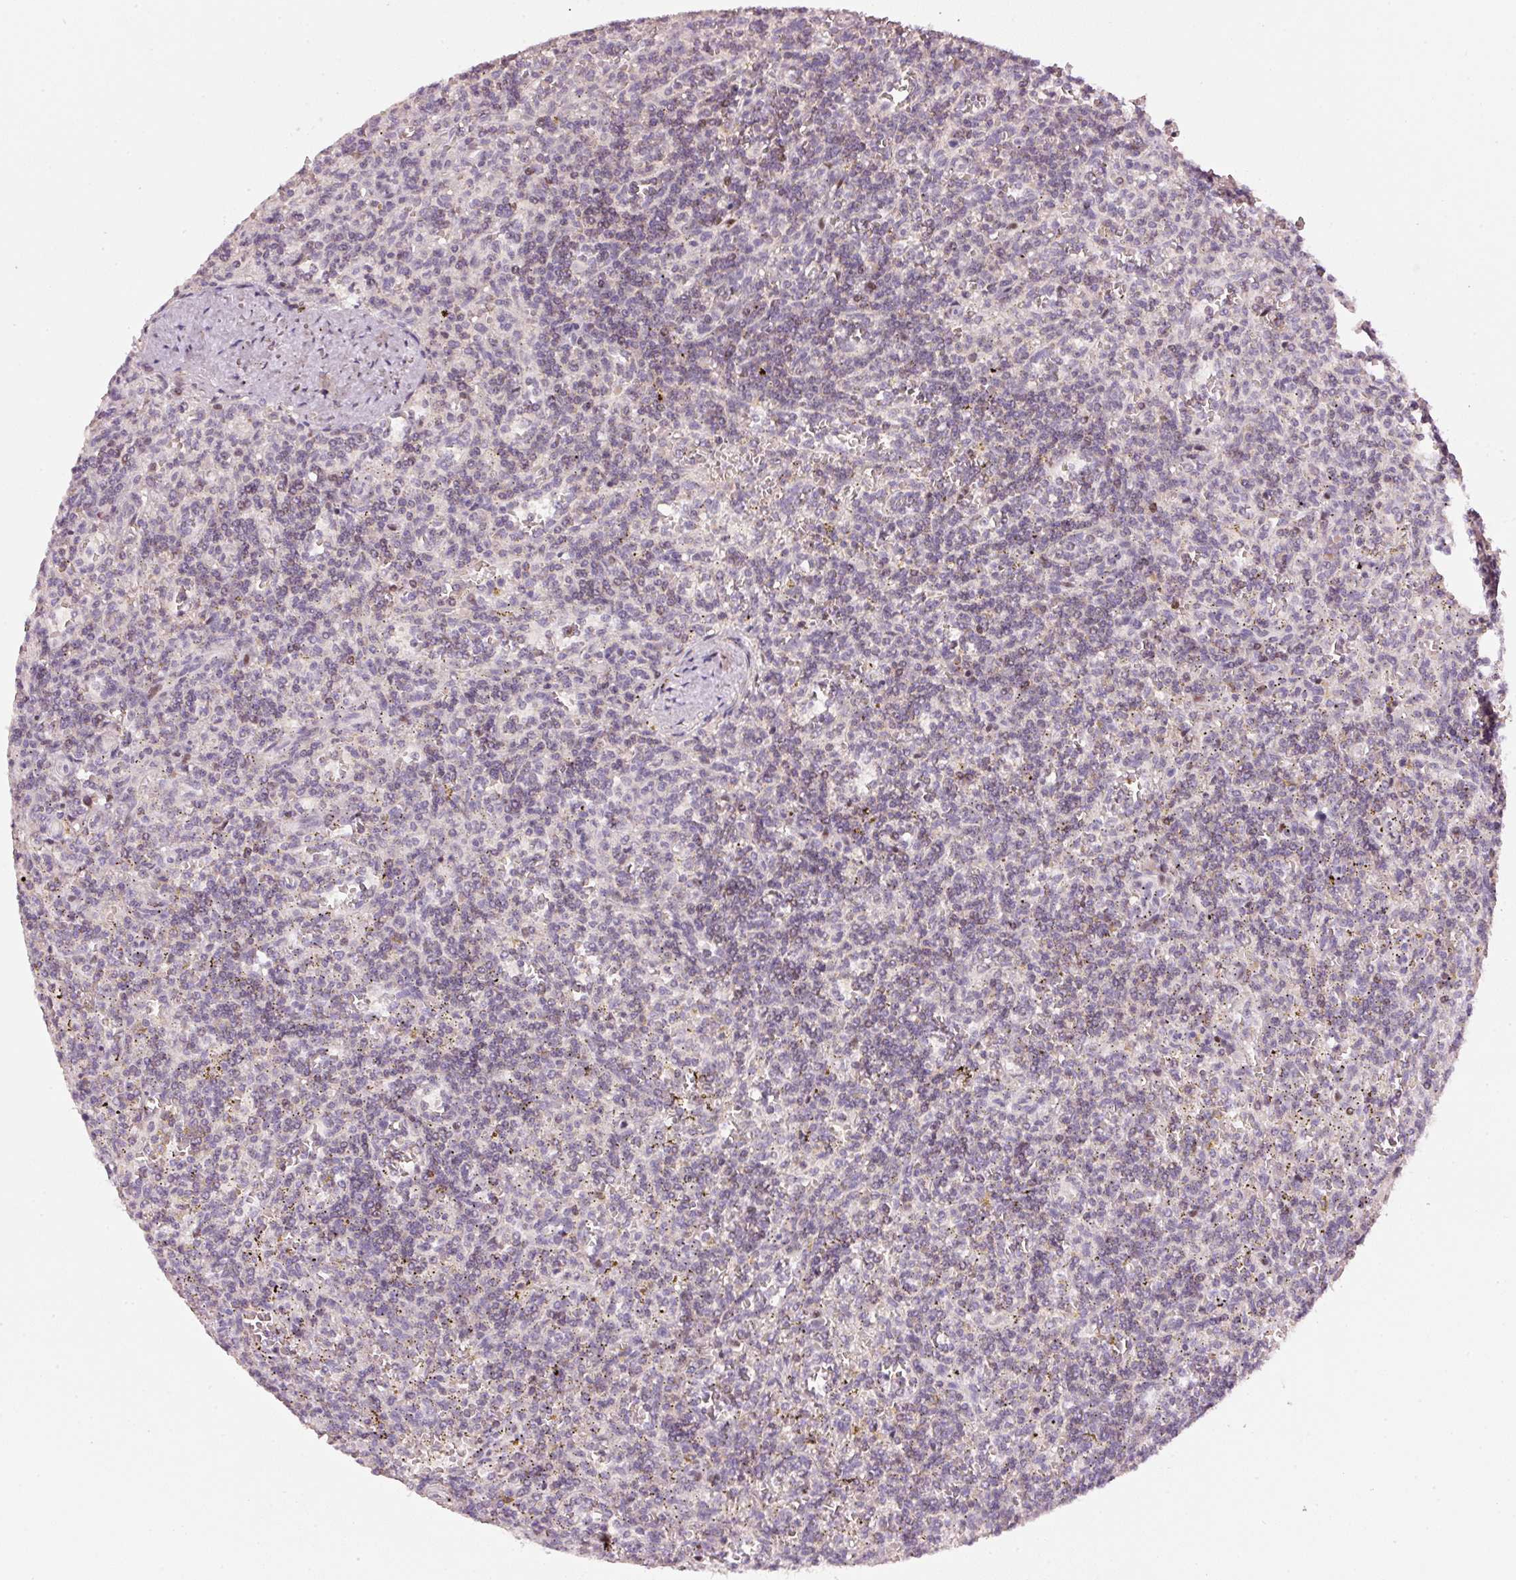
{"staining": {"intensity": "negative", "quantity": "none", "location": "none"}, "tissue": "lymphoma", "cell_type": "Tumor cells", "image_type": "cancer", "snomed": [{"axis": "morphology", "description": "Malignant lymphoma, non-Hodgkin's type, Low grade"}, {"axis": "topography", "description": "Spleen"}], "caption": "This is an immunohistochemistry micrograph of lymphoma. There is no positivity in tumor cells.", "gene": "TOB2", "patient": {"sex": "male", "age": 73}}